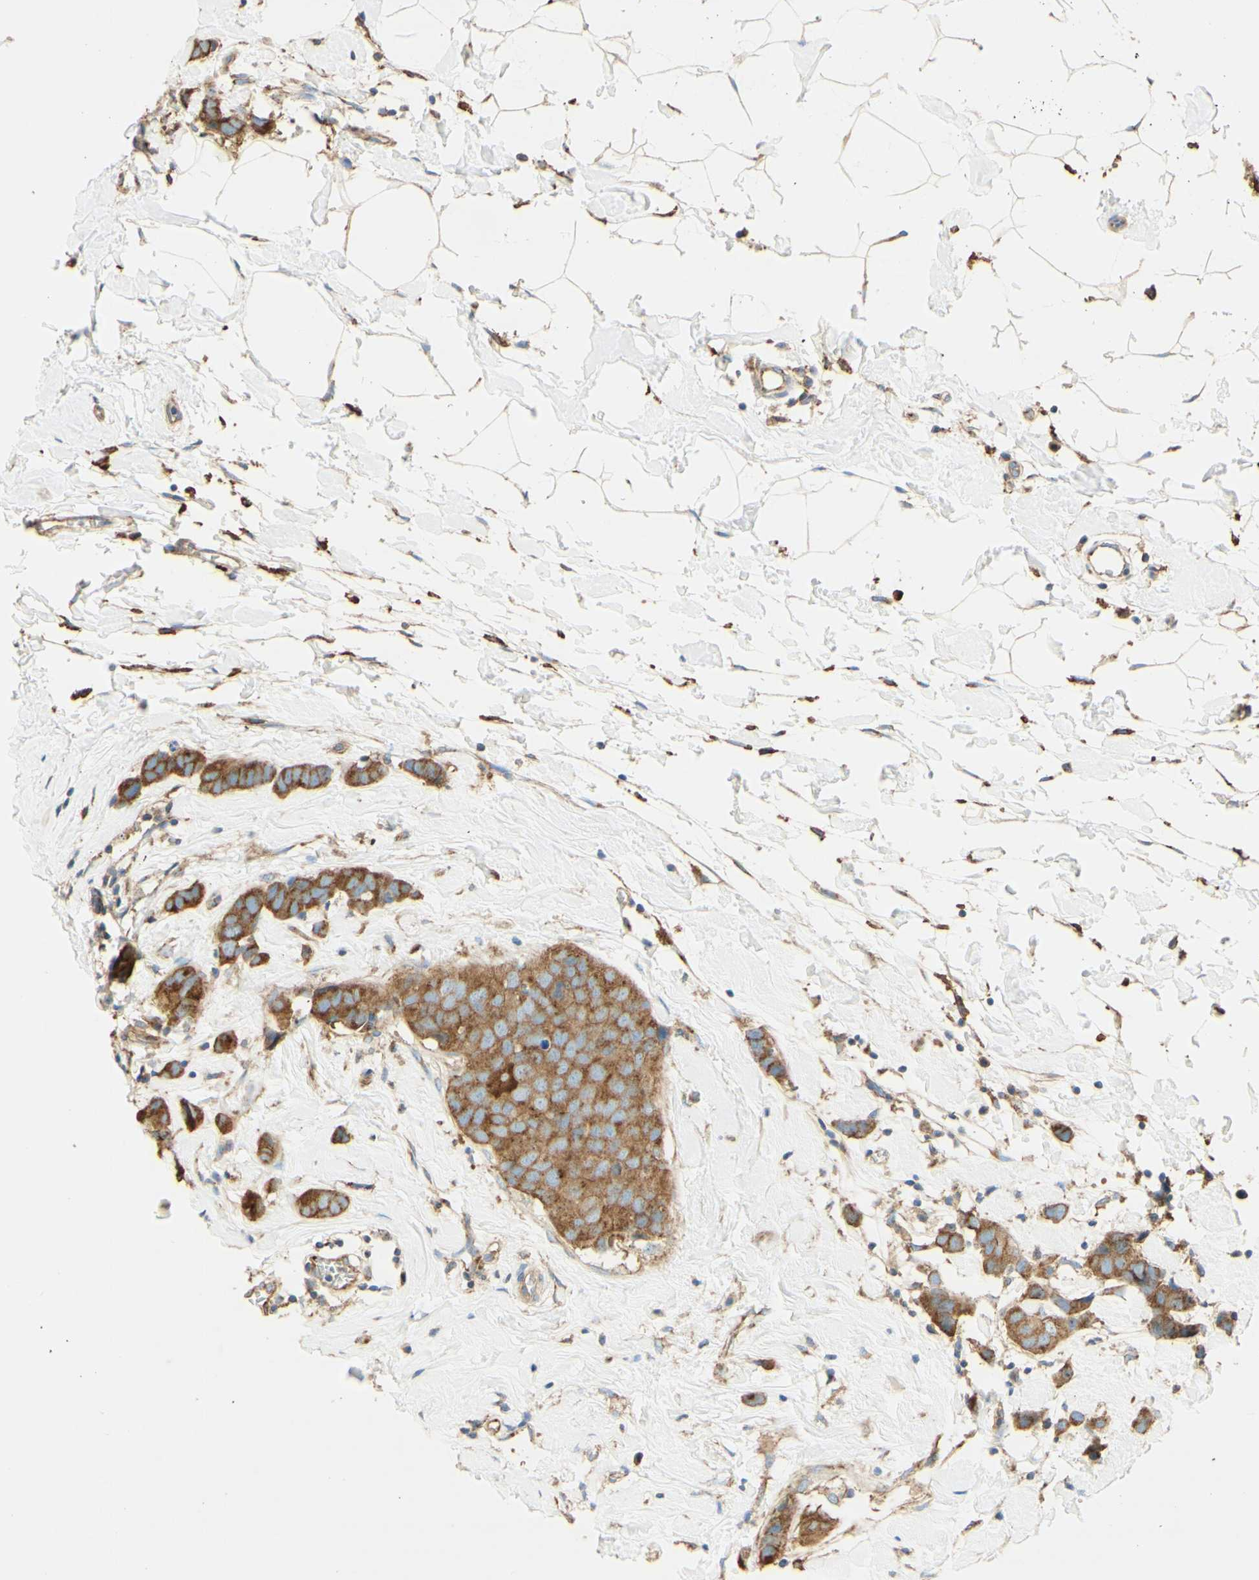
{"staining": {"intensity": "strong", "quantity": ">75%", "location": "cytoplasmic/membranous"}, "tissue": "breast cancer", "cell_type": "Tumor cells", "image_type": "cancer", "snomed": [{"axis": "morphology", "description": "Normal tissue, NOS"}, {"axis": "morphology", "description": "Duct carcinoma"}, {"axis": "topography", "description": "Breast"}], "caption": "Immunohistochemistry (IHC) staining of breast invasive ductal carcinoma, which displays high levels of strong cytoplasmic/membranous staining in approximately >75% of tumor cells indicating strong cytoplasmic/membranous protein positivity. The staining was performed using DAB (3,3'-diaminobenzidine) (brown) for protein detection and nuclei were counterstained in hematoxylin (blue).", "gene": "CLTC", "patient": {"sex": "female", "age": 50}}